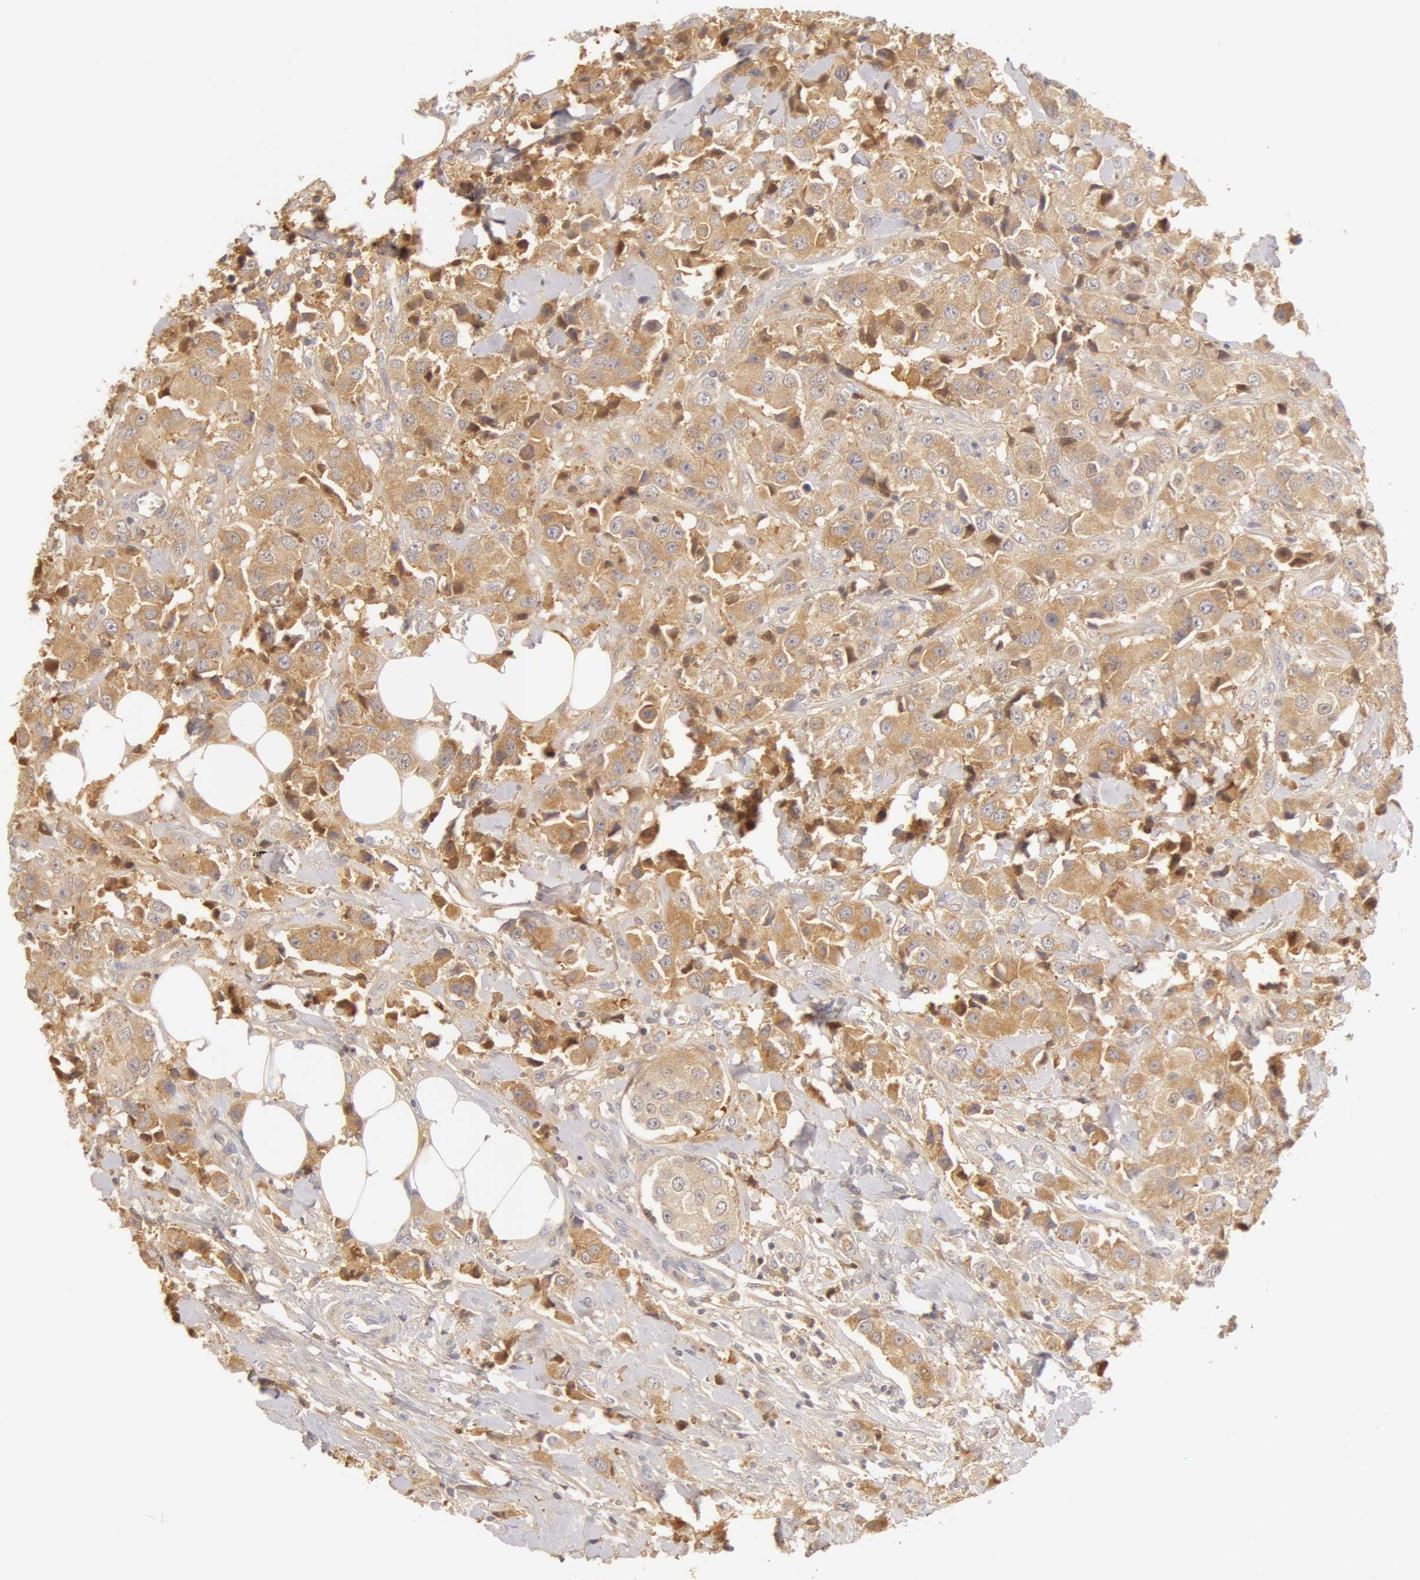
{"staining": {"intensity": "moderate", "quantity": ">75%", "location": "cytoplasmic/membranous"}, "tissue": "breast cancer", "cell_type": "Tumor cells", "image_type": "cancer", "snomed": [{"axis": "morphology", "description": "Duct carcinoma"}, {"axis": "topography", "description": "Breast"}], "caption": "Immunohistochemical staining of breast invasive ductal carcinoma demonstrates medium levels of moderate cytoplasmic/membranous positivity in approximately >75% of tumor cells.", "gene": "GC", "patient": {"sex": "female", "age": 58}}